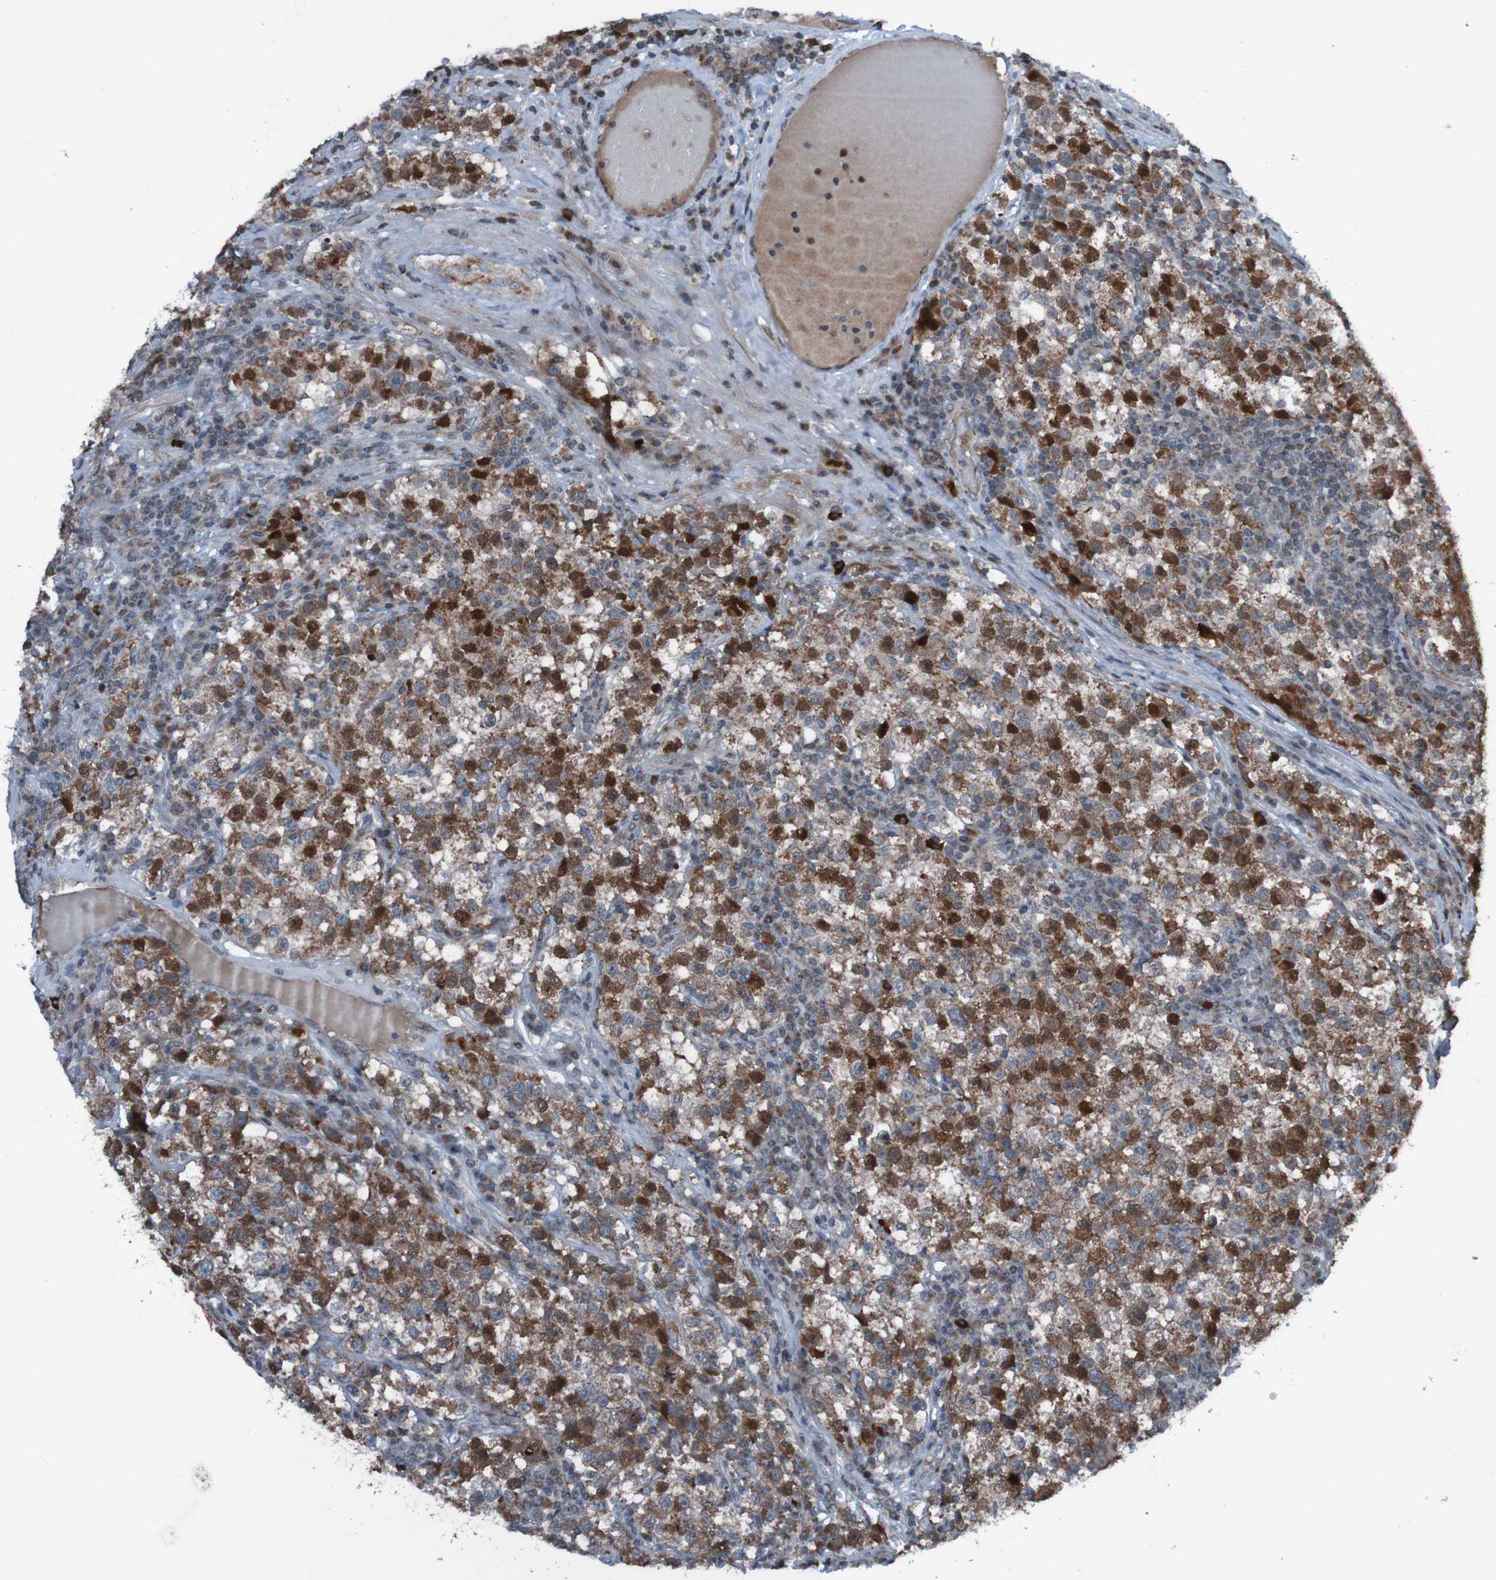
{"staining": {"intensity": "strong", "quantity": ">75%", "location": "cytoplasmic/membranous,nuclear"}, "tissue": "testis cancer", "cell_type": "Tumor cells", "image_type": "cancer", "snomed": [{"axis": "morphology", "description": "Seminoma, NOS"}, {"axis": "topography", "description": "Testis"}], "caption": "Brown immunohistochemical staining in testis cancer (seminoma) demonstrates strong cytoplasmic/membranous and nuclear expression in about >75% of tumor cells. The protein of interest is stained brown, and the nuclei are stained in blue (DAB IHC with brightfield microscopy, high magnification).", "gene": "UNG", "patient": {"sex": "male", "age": 22}}